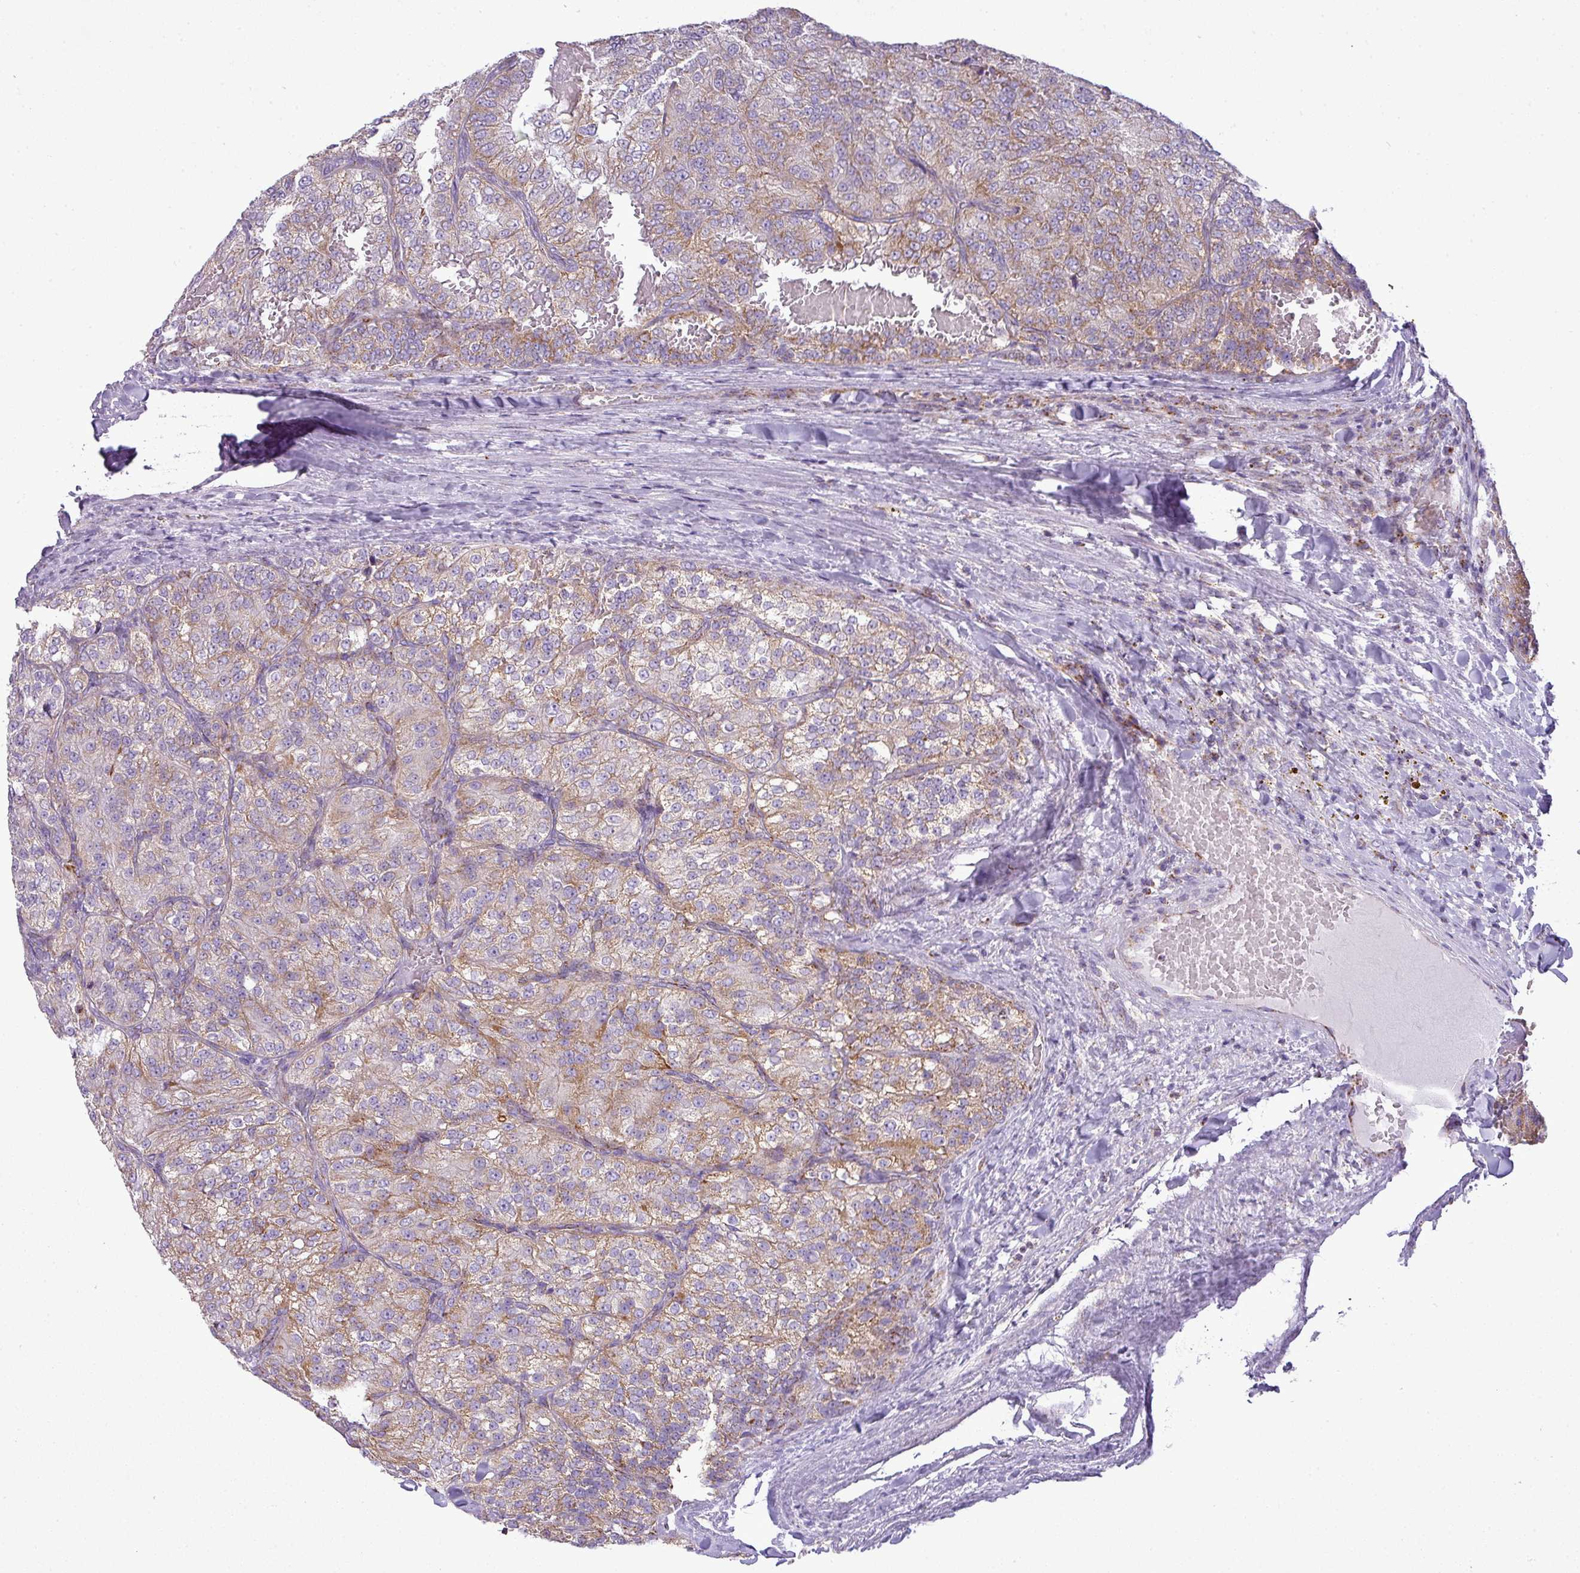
{"staining": {"intensity": "moderate", "quantity": "<25%", "location": "cytoplasmic/membranous"}, "tissue": "renal cancer", "cell_type": "Tumor cells", "image_type": "cancer", "snomed": [{"axis": "morphology", "description": "Adenocarcinoma, NOS"}, {"axis": "topography", "description": "Kidney"}], "caption": "Protein staining of adenocarcinoma (renal) tissue displays moderate cytoplasmic/membranous expression in about <25% of tumor cells. The staining was performed using DAB (3,3'-diaminobenzidine) to visualize the protein expression in brown, while the nuclei were stained in blue with hematoxylin (Magnification: 20x).", "gene": "ZNF81", "patient": {"sex": "female", "age": 63}}